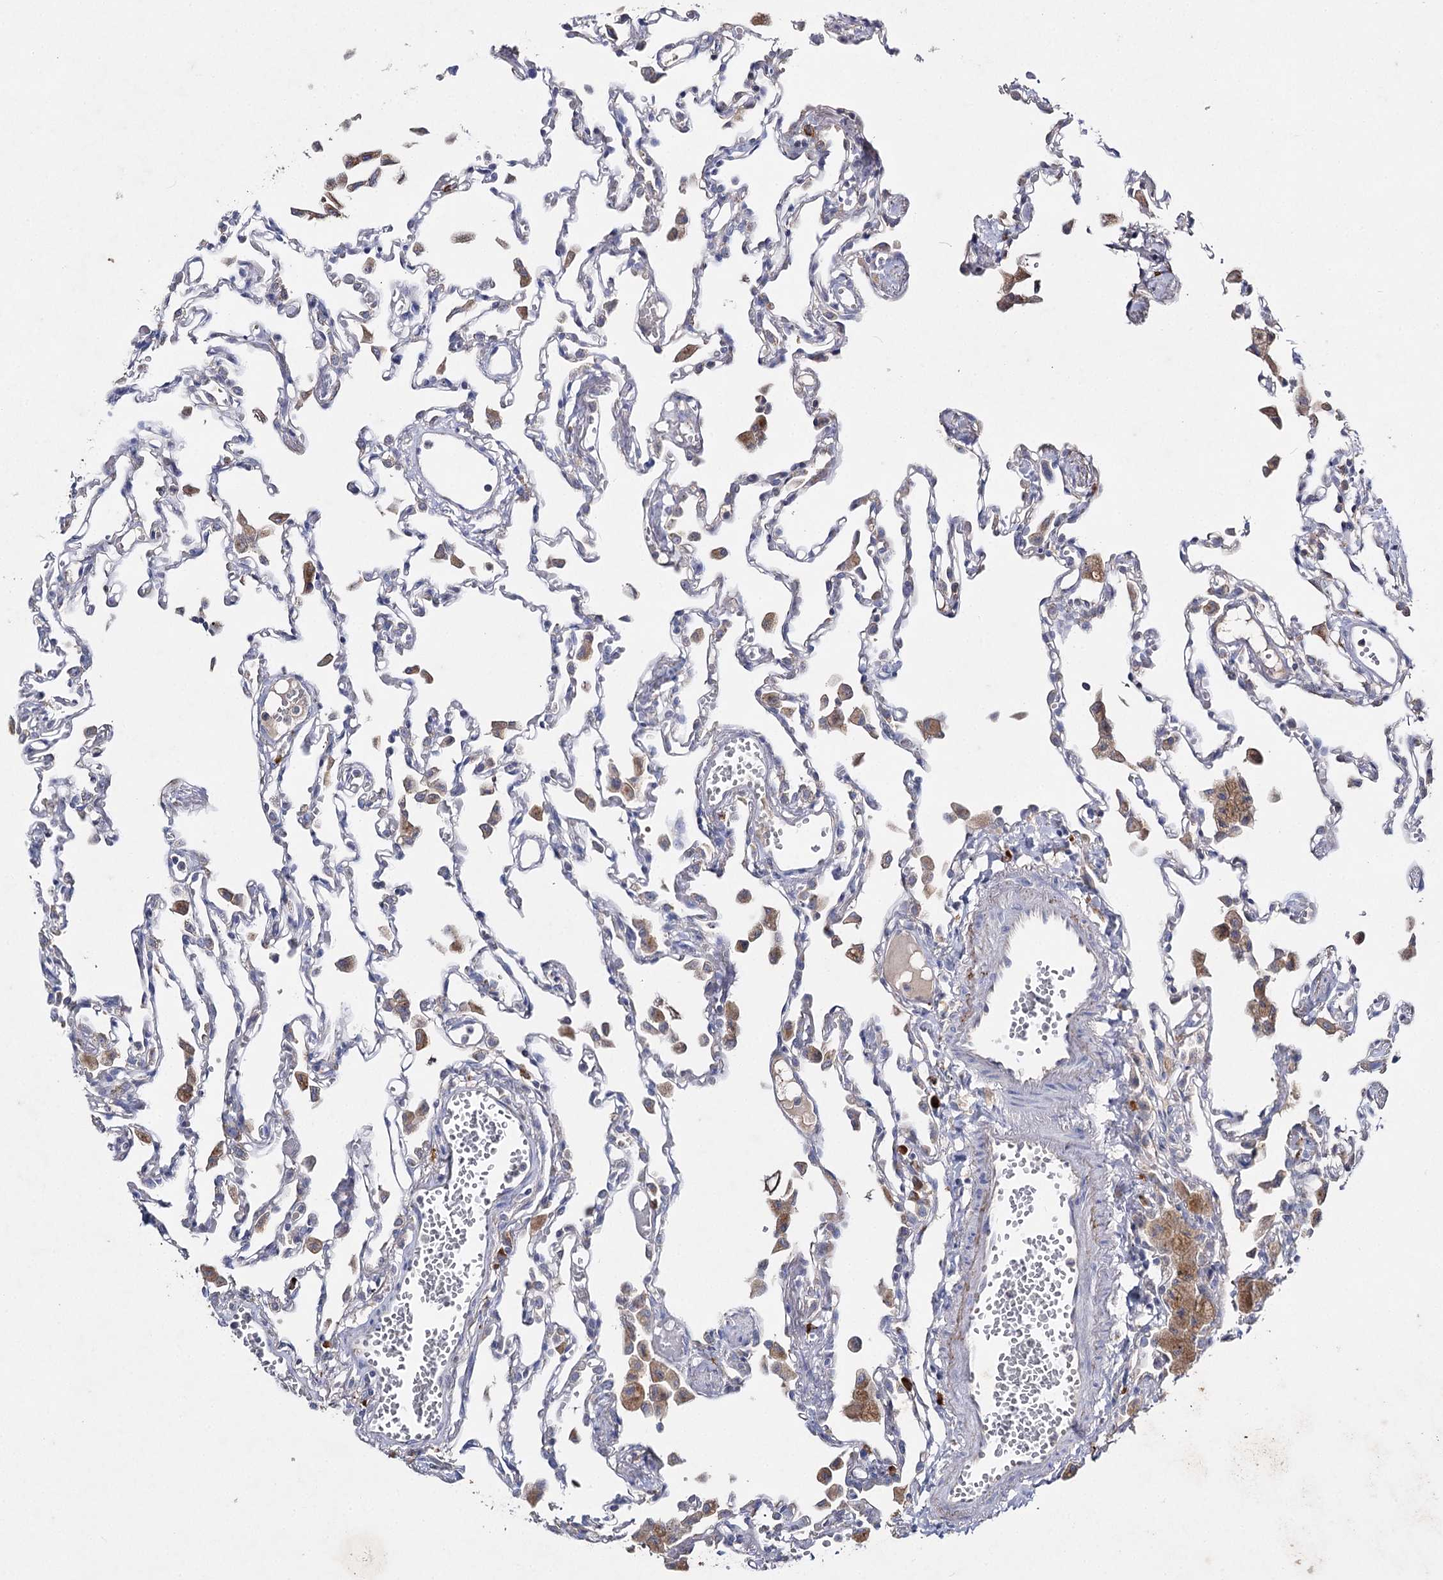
{"staining": {"intensity": "negative", "quantity": "none", "location": "none"}, "tissue": "lung", "cell_type": "Alveolar cells", "image_type": "normal", "snomed": [{"axis": "morphology", "description": "Normal tissue, NOS"}, {"axis": "topography", "description": "Bronchus"}, {"axis": "topography", "description": "Lung"}], "caption": "Unremarkable lung was stained to show a protein in brown. There is no significant expression in alveolar cells. (Immunohistochemistry, brightfield microscopy, high magnification).", "gene": "IL1RAP", "patient": {"sex": "female", "age": 49}}